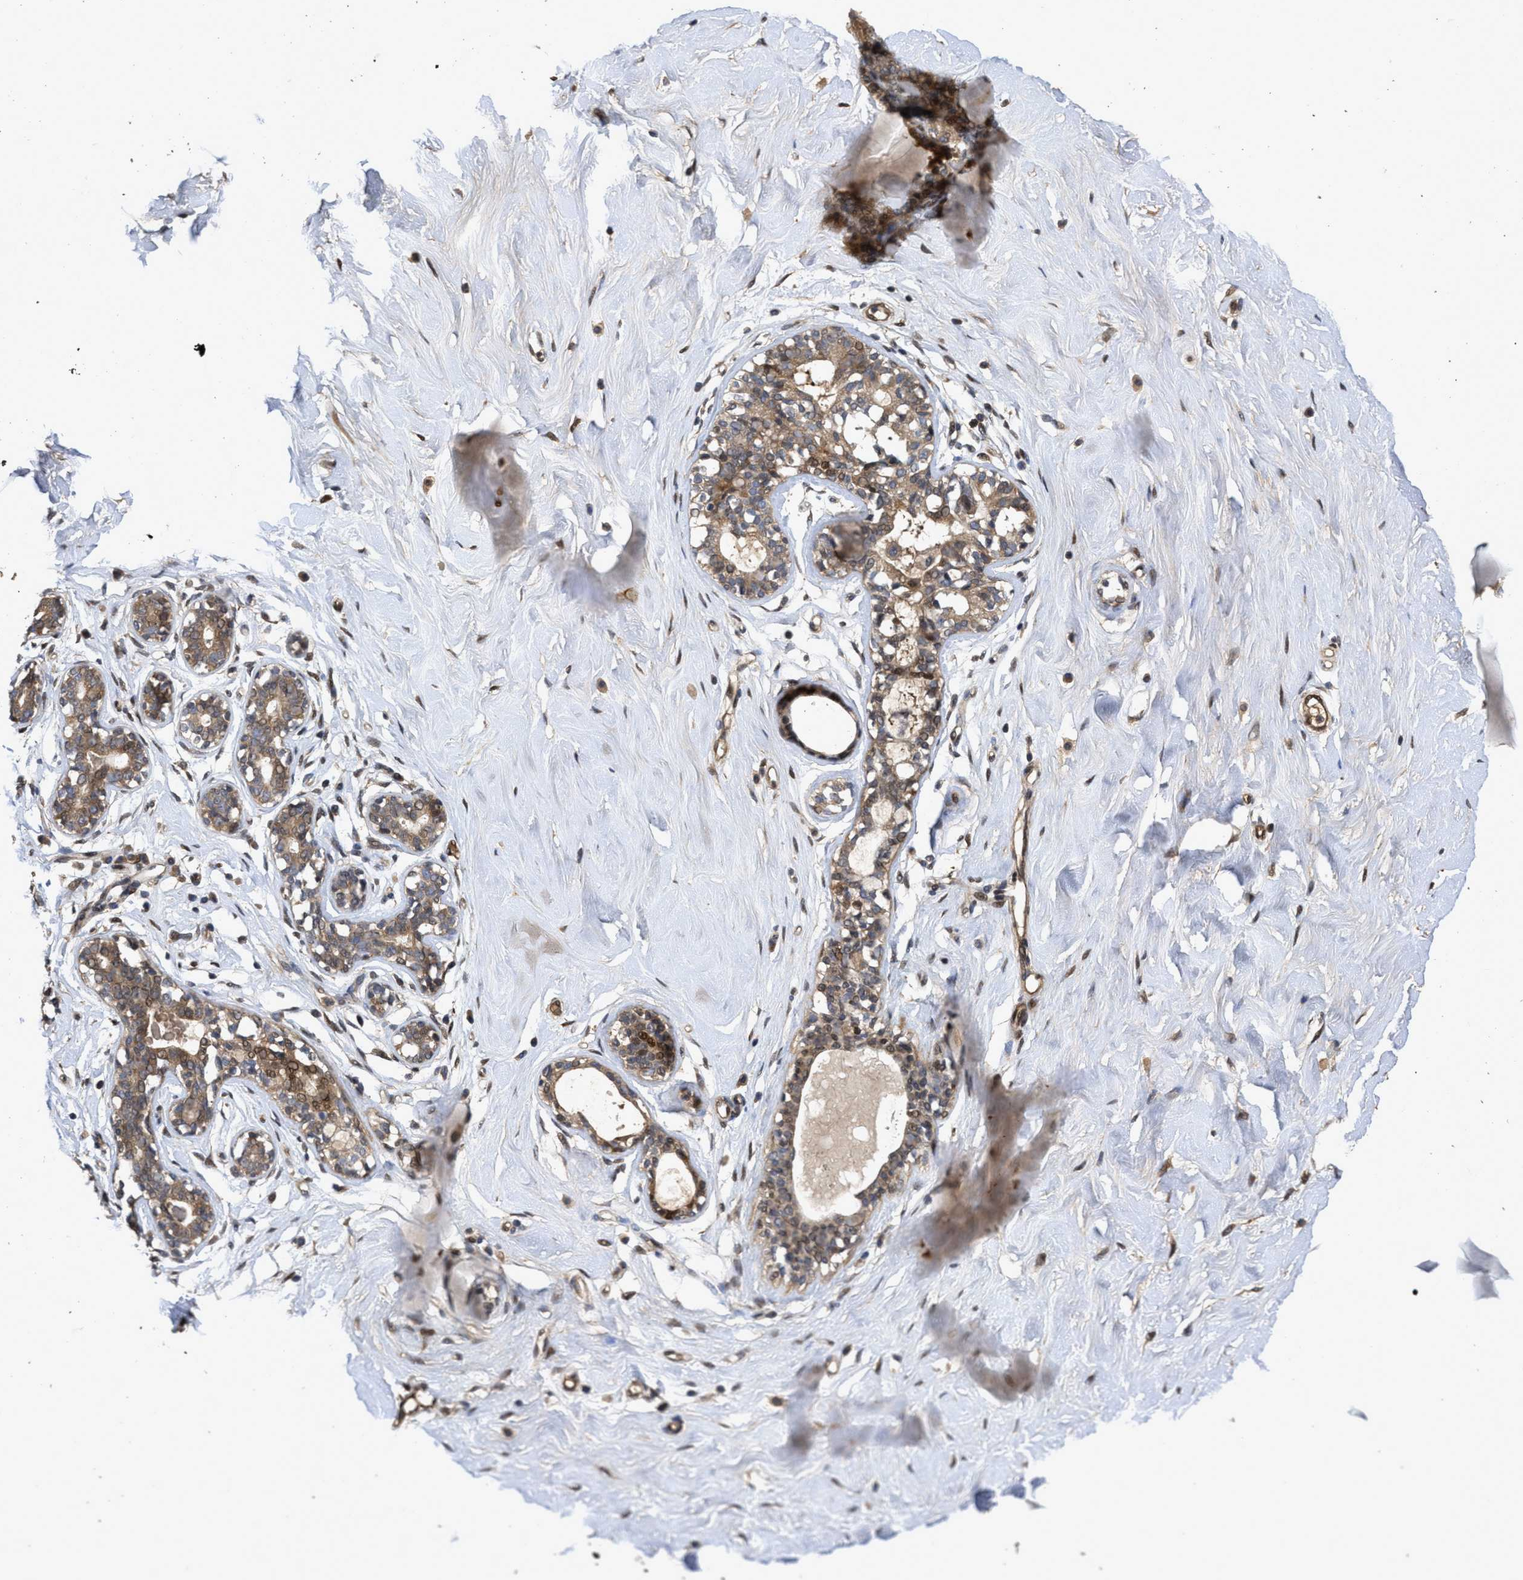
{"staining": {"intensity": "moderate", "quantity": "25%-75%", "location": "cytoplasmic/membranous"}, "tissue": "breast", "cell_type": "Adipocytes", "image_type": "normal", "snomed": [{"axis": "morphology", "description": "Normal tissue, NOS"}, {"axis": "topography", "description": "Breast"}], "caption": "Human breast stained for a protein (brown) shows moderate cytoplasmic/membranous positive expression in about 25%-75% of adipocytes.", "gene": "CBR3", "patient": {"sex": "female", "age": 23}}